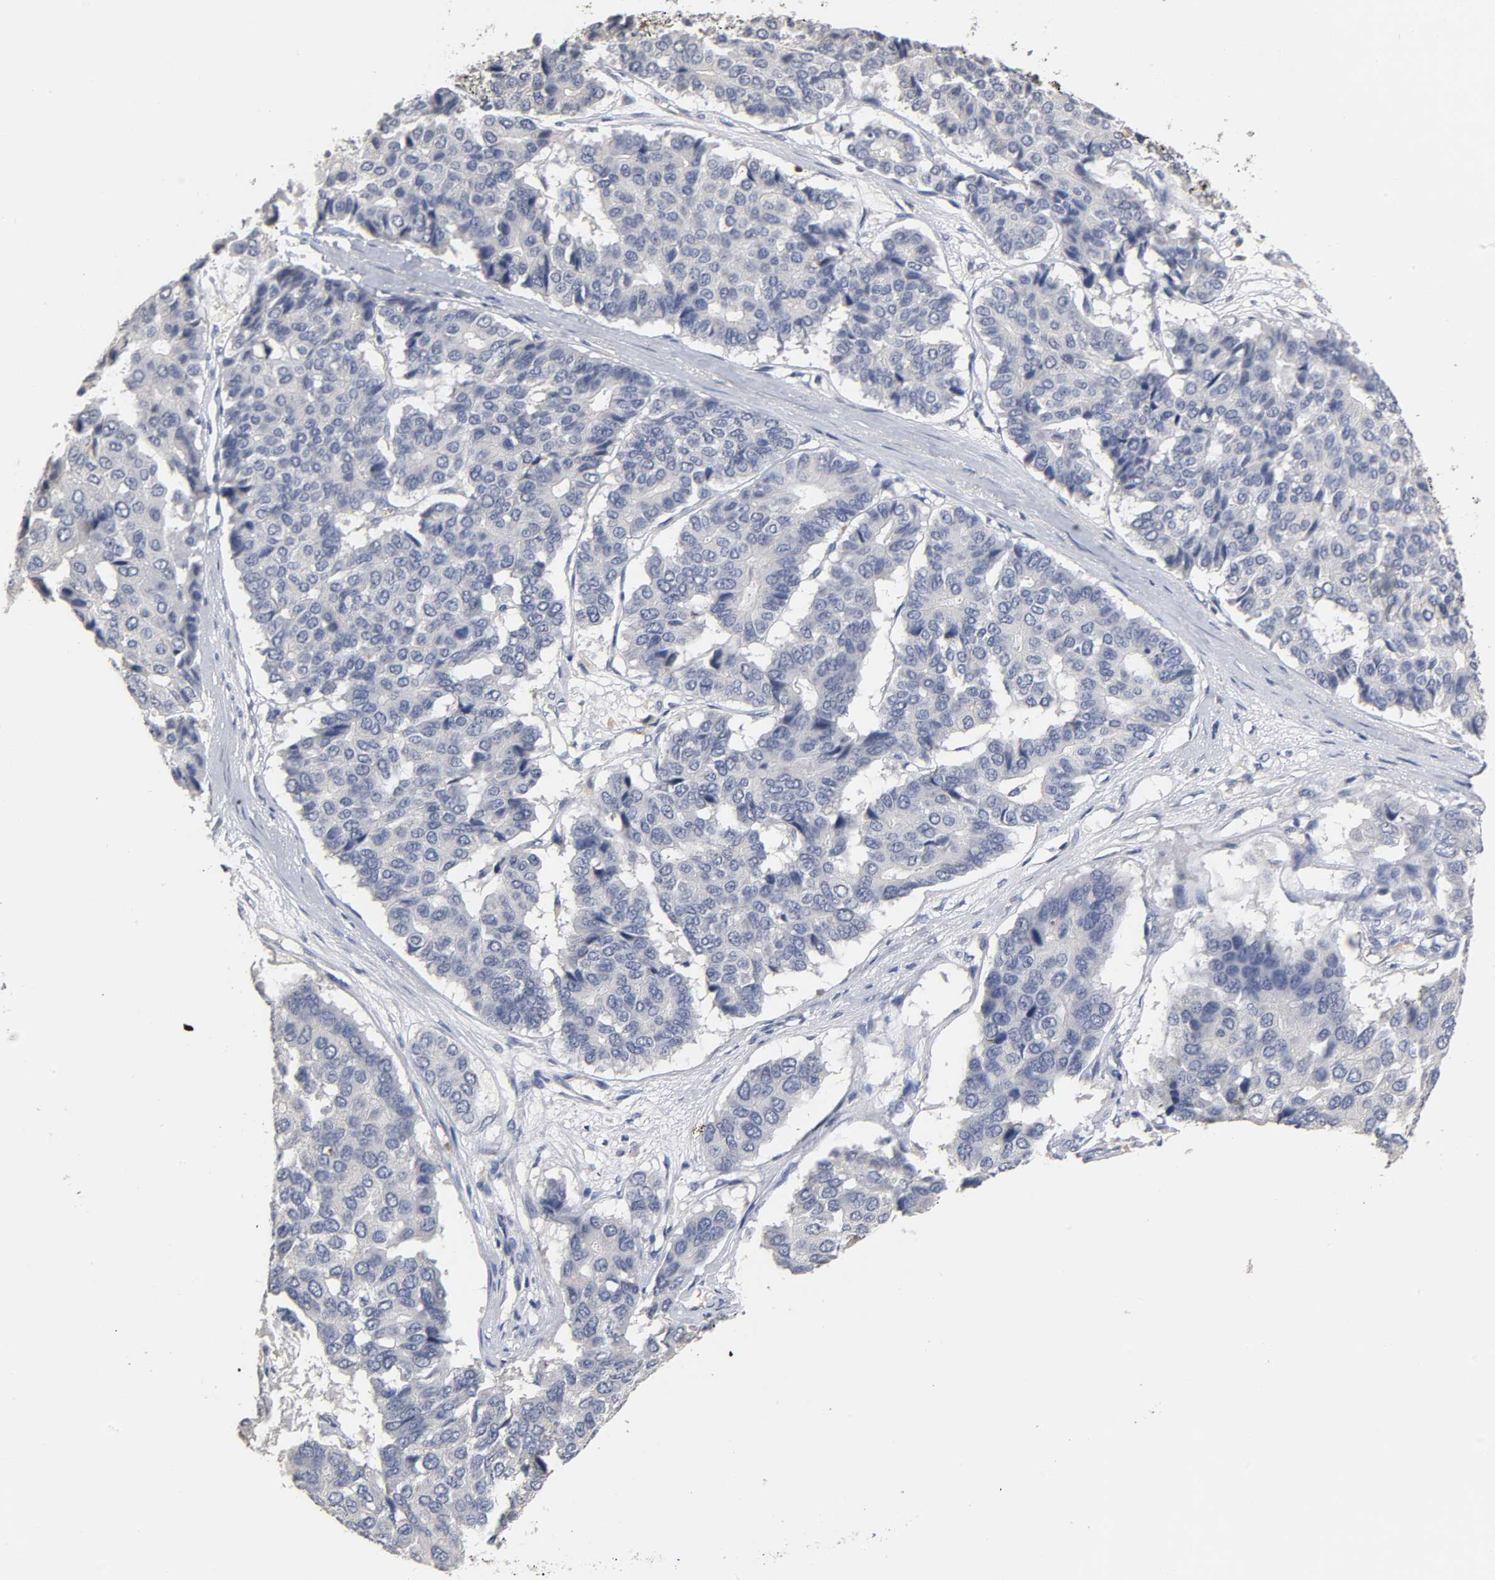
{"staining": {"intensity": "negative", "quantity": "none", "location": "none"}, "tissue": "pancreatic cancer", "cell_type": "Tumor cells", "image_type": "cancer", "snomed": [{"axis": "morphology", "description": "Adenocarcinoma, NOS"}, {"axis": "topography", "description": "Pancreas"}], "caption": "Immunohistochemistry of pancreatic cancer (adenocarcinoma) displays no positivity in tumor cells.", "gene": "OVOL1", "patient": {"sex": "male", "age": 50}}